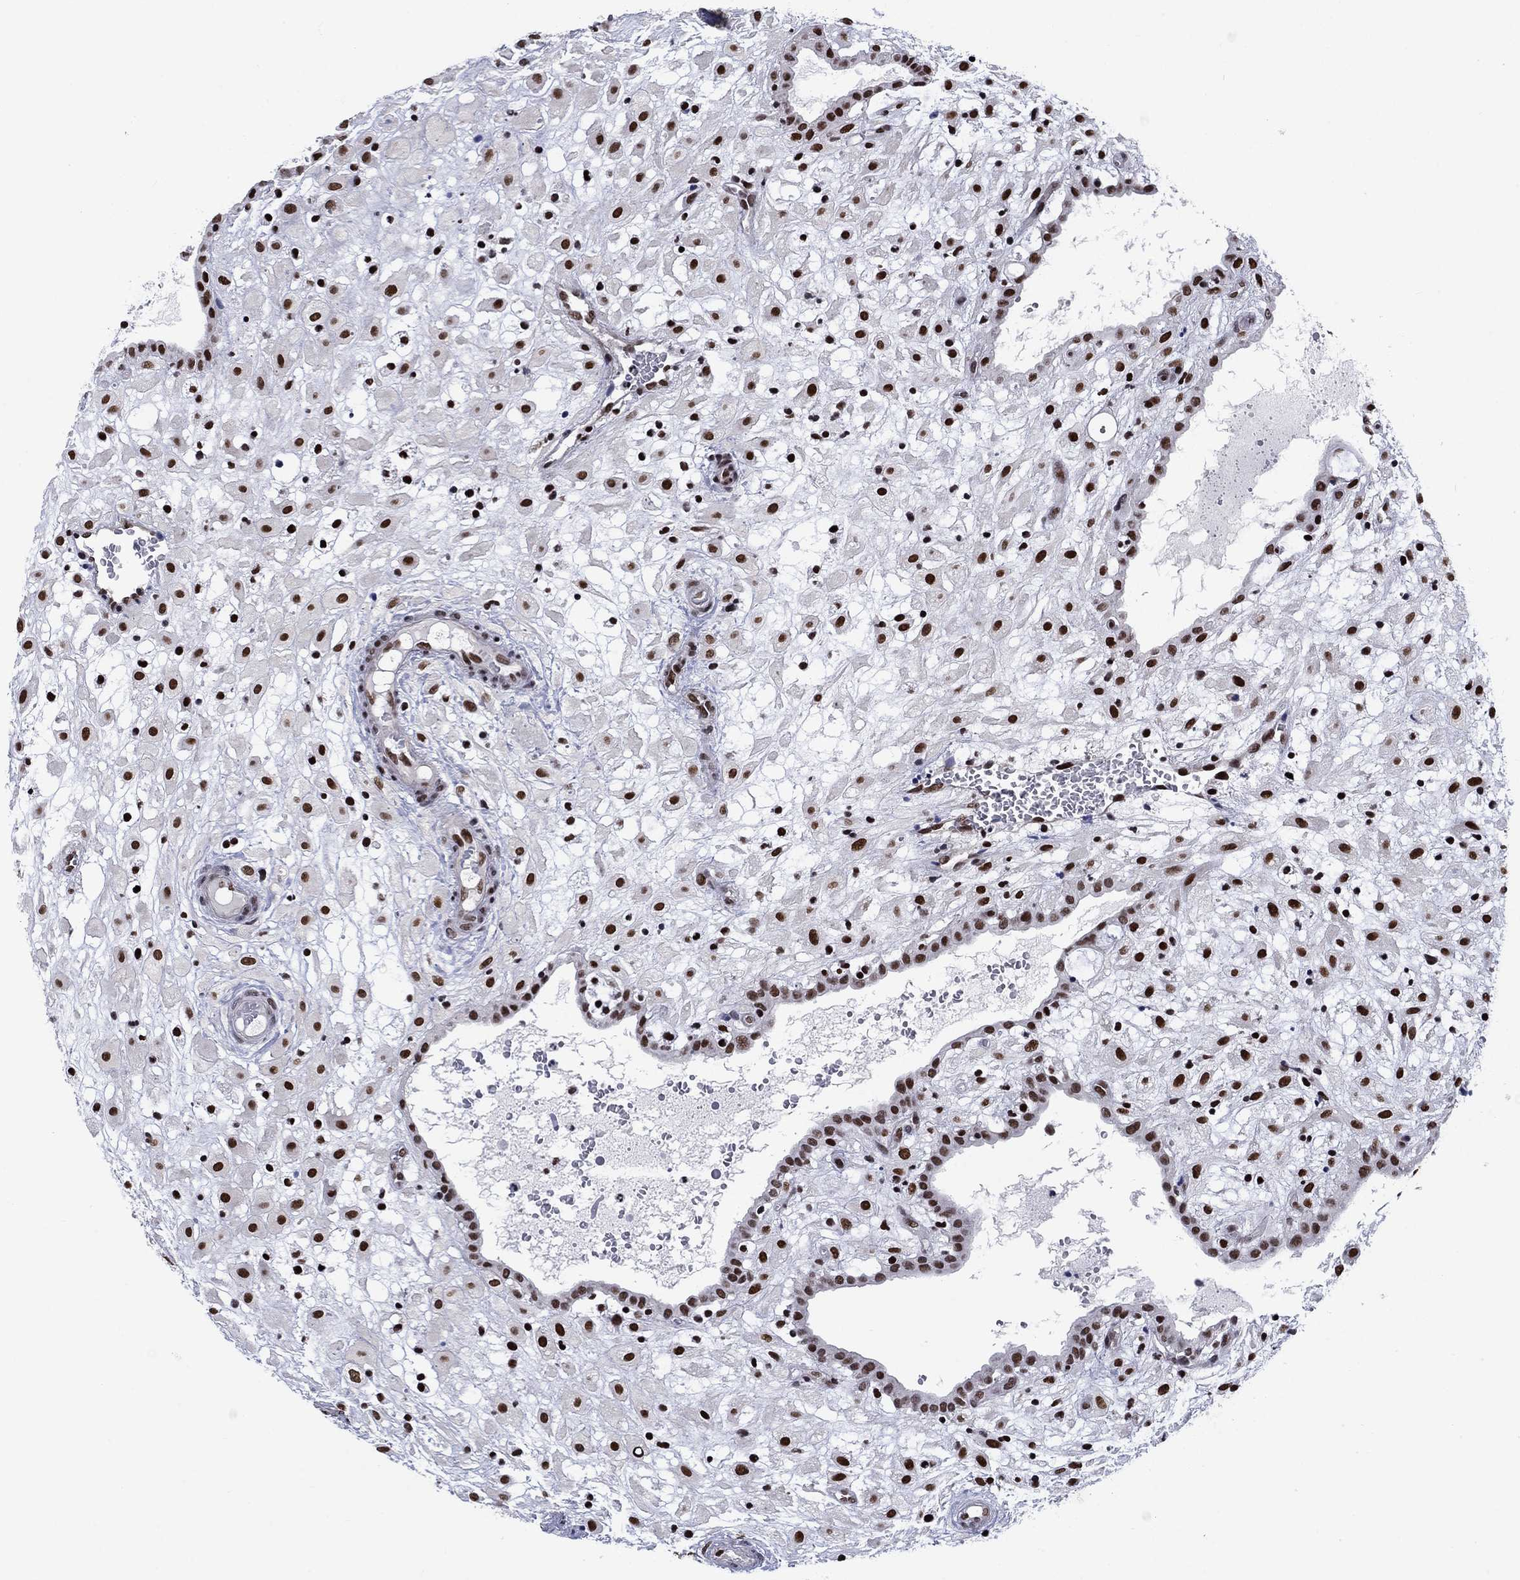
{"staining": {"intensity": "strong", "quantity": ">75%", "location": "nuclear"}, "tissue": "placenta", "cell_type": "Decidual cells", "image_type": "normal", "snomed": [{"axis": "morphology", "description": "Normal tissue, NOS"}, {"axis": "topography", "description": "Placenta"}], "caption": "Strong nuclear protein staining is appreciated in approximately >75% of decidual cells in placenta. Immunohistochemistry stains the protein of interest in brown and the nuclei are stained blue.", "gene": "RPRD1B", "patient": {"sex": "female", "age": 24}}